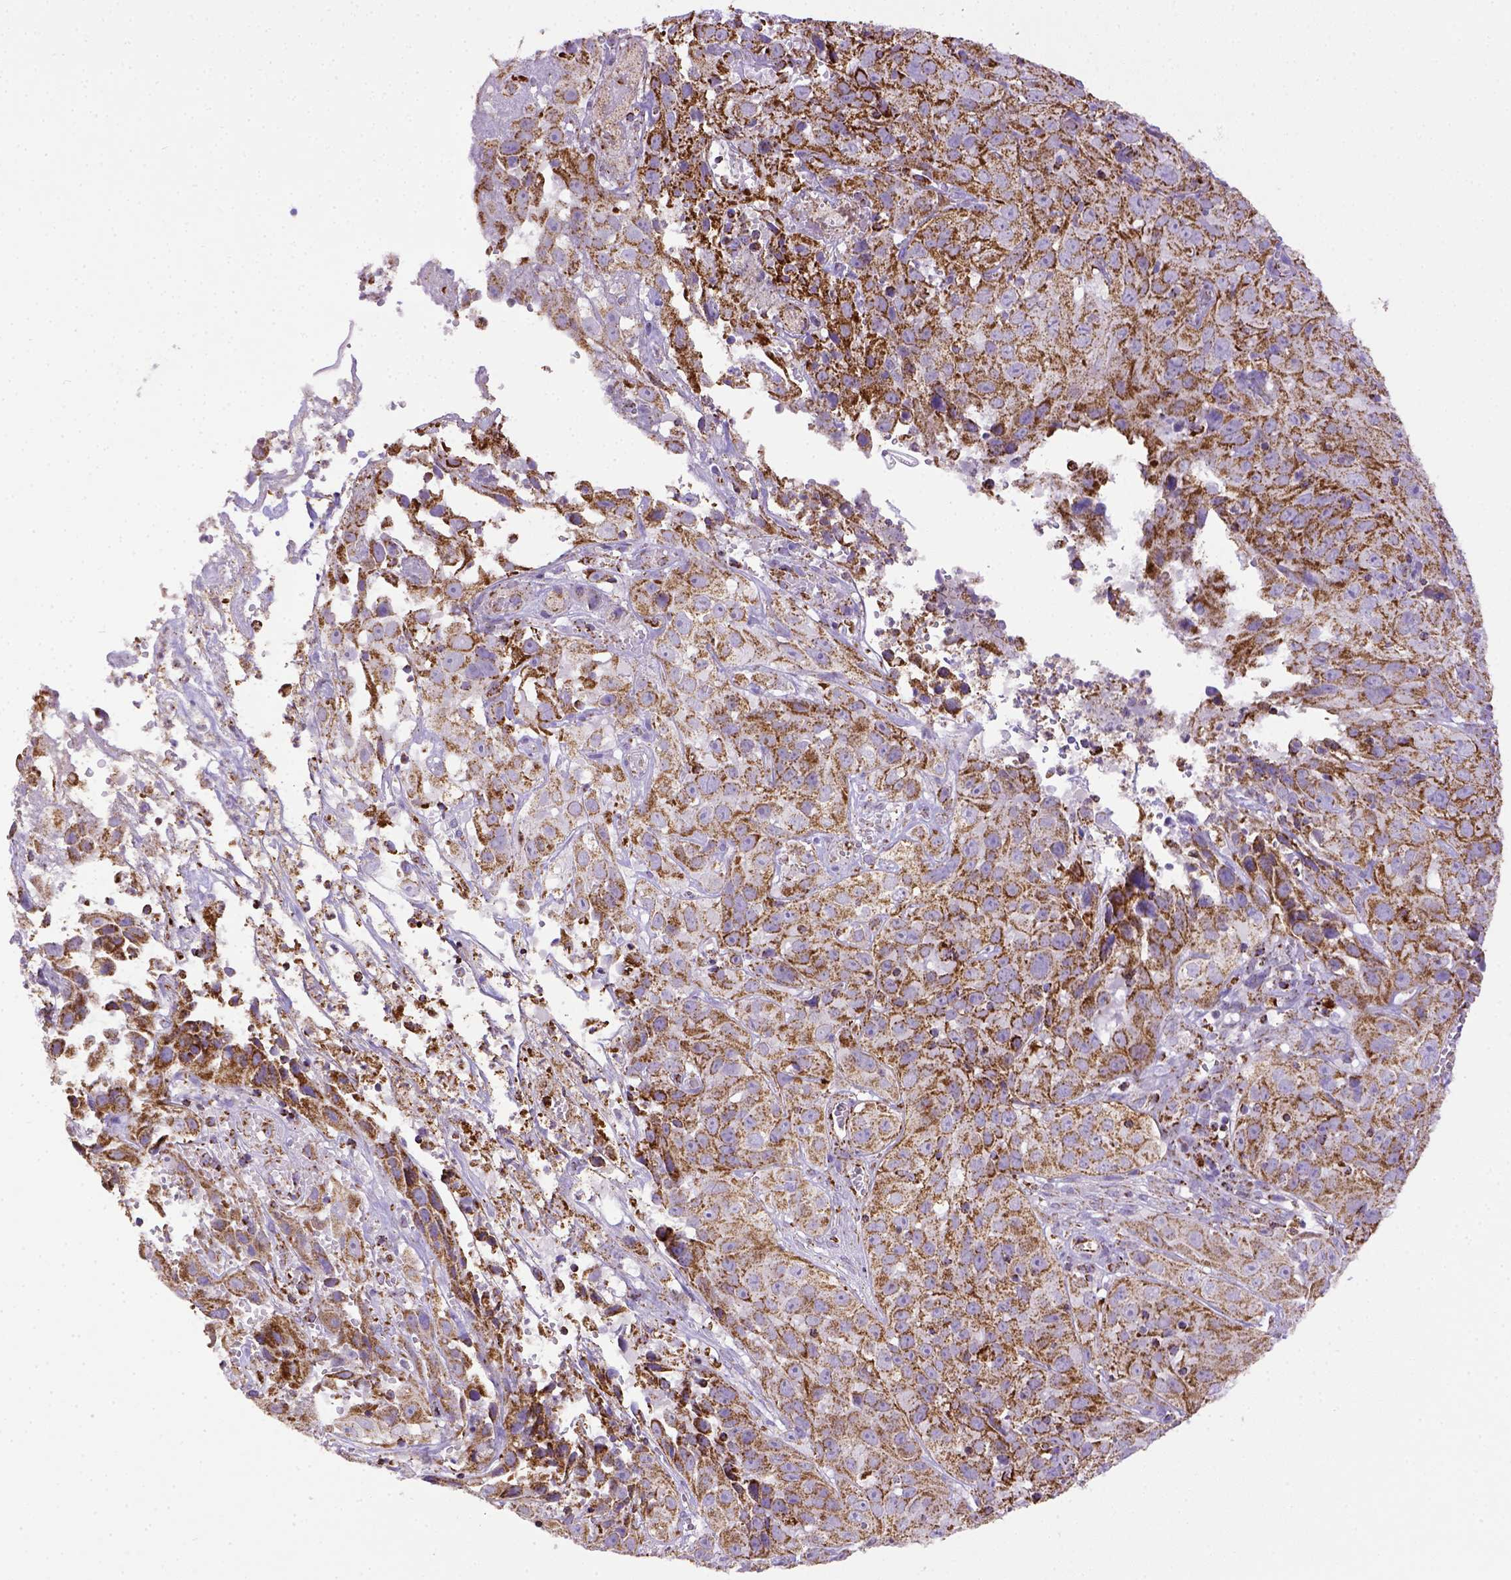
{"staining": {"intensity": "moderate", "quantity": ">75%", "location": "cytoplasmic/membranous"}, "tissue": "cervical cancer", "cell_type": "Tumor cells", "image_type": "cancer", "snomed": [{"axis": "morphology", "description": "Squamous cell carcinoma, NOS"}, {"axis": "topography", "description": "Cervix"}], "caption": "Cervical squamous cell carcinoma stained with DAB (3,3'-diaminobenzidine) immunohistochemistry (IHC) exhibits medium levels of moderate cytoplasmic/membranous staining in approximately >75% of tumor cells.", "gene": "MT-CO1", "patient": {"sex": "female", "age": 32}}